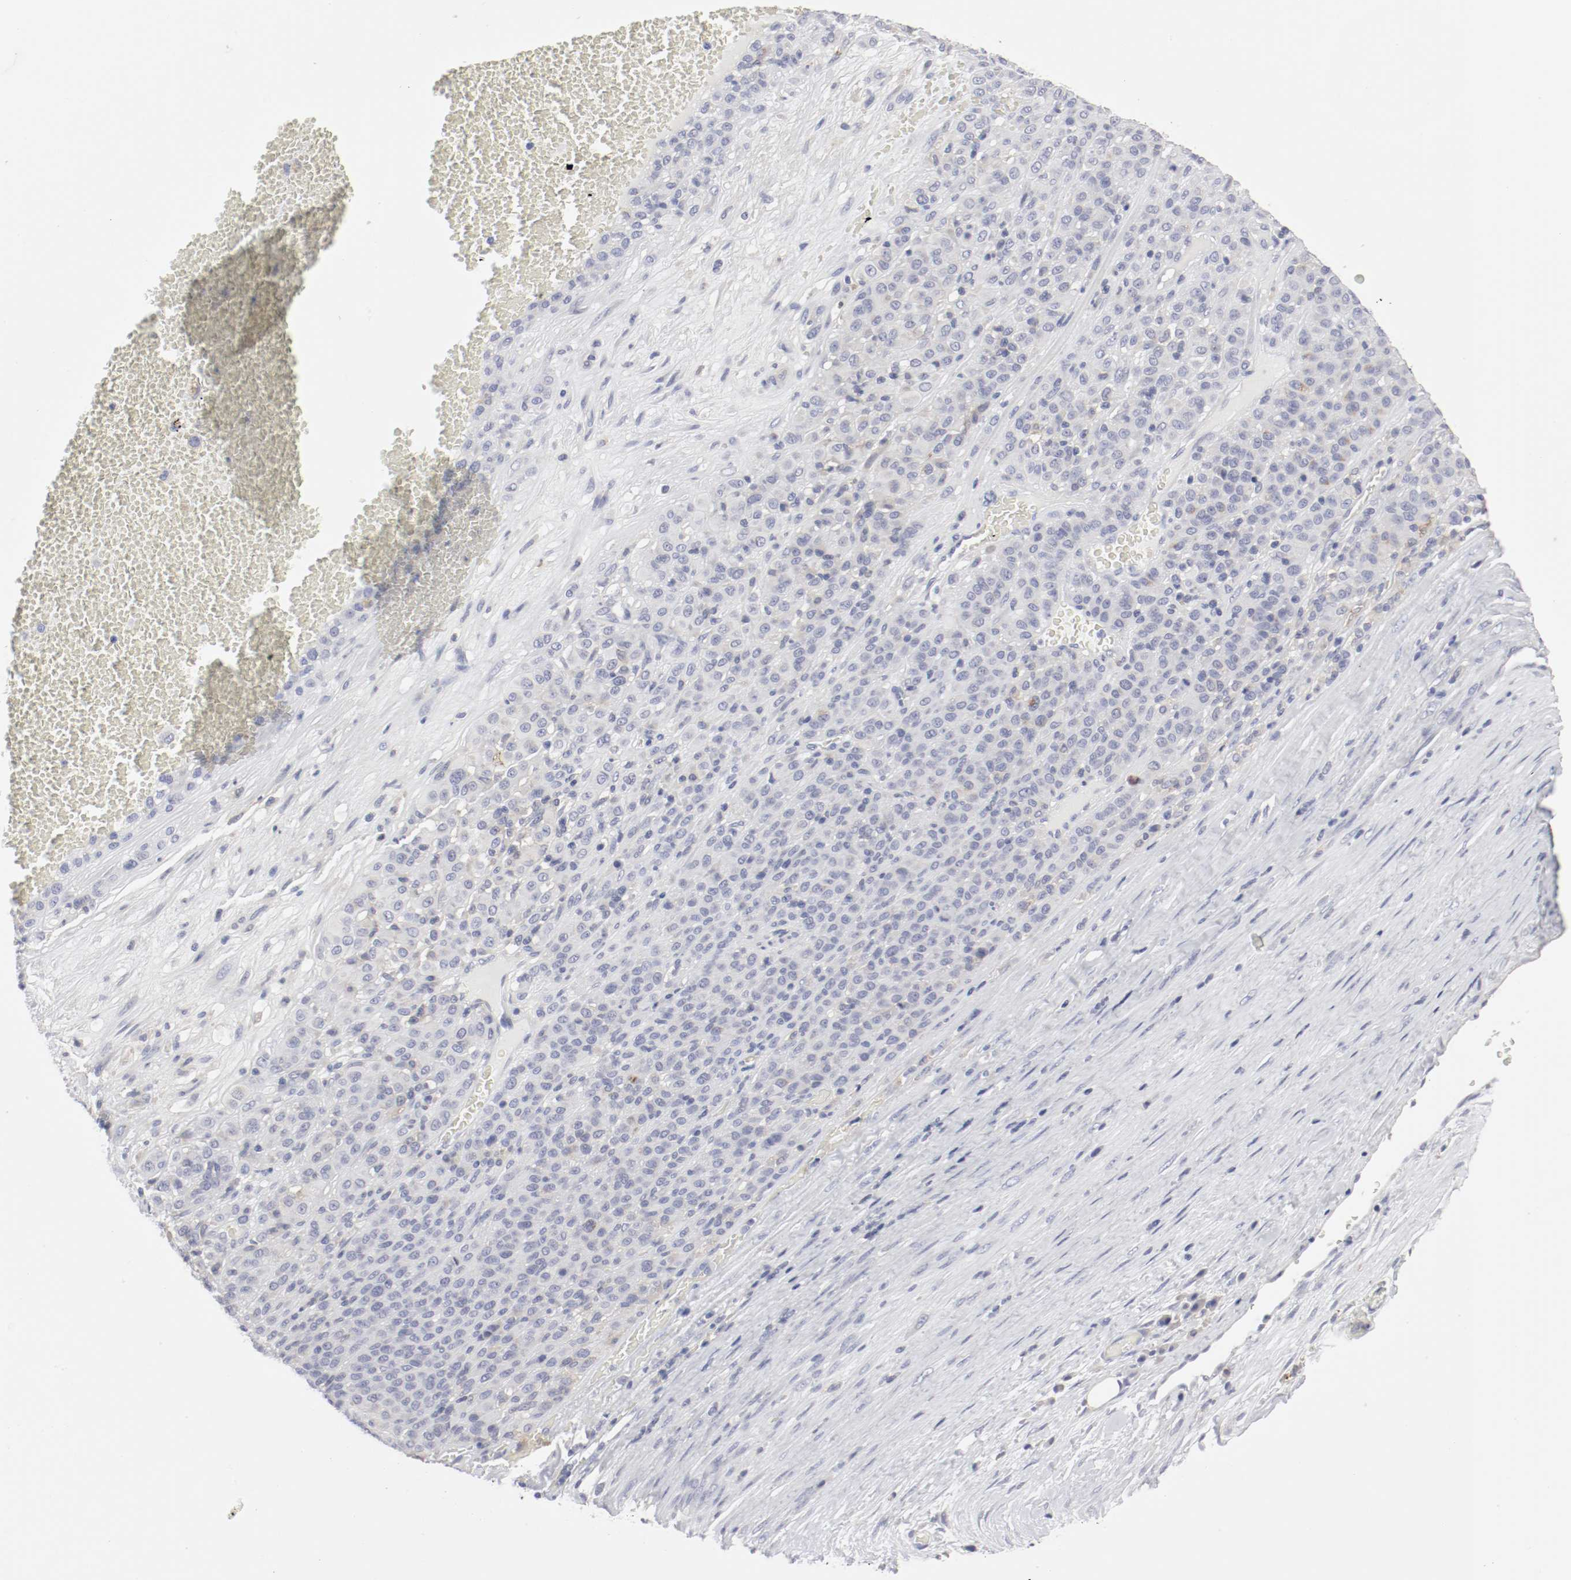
{"staining": {"intensity": "weak", "quantity": "<25%", "location": "cytoplasmic/membranous"}, "tissue": "melanoma", "cell_type": "Tumor cells", "image_type": "cancer", "snomed": [{"axis": "morphology", "description": "Malignant melanoma, Metastatic site"}, {"axis": "topography", "description": "Pancreas"}], "caption": "Tumor cells are negative for brown protein staining in melanoma.", "gene": "ITGAX", "patient": {"sex": "female", "age": 30}}